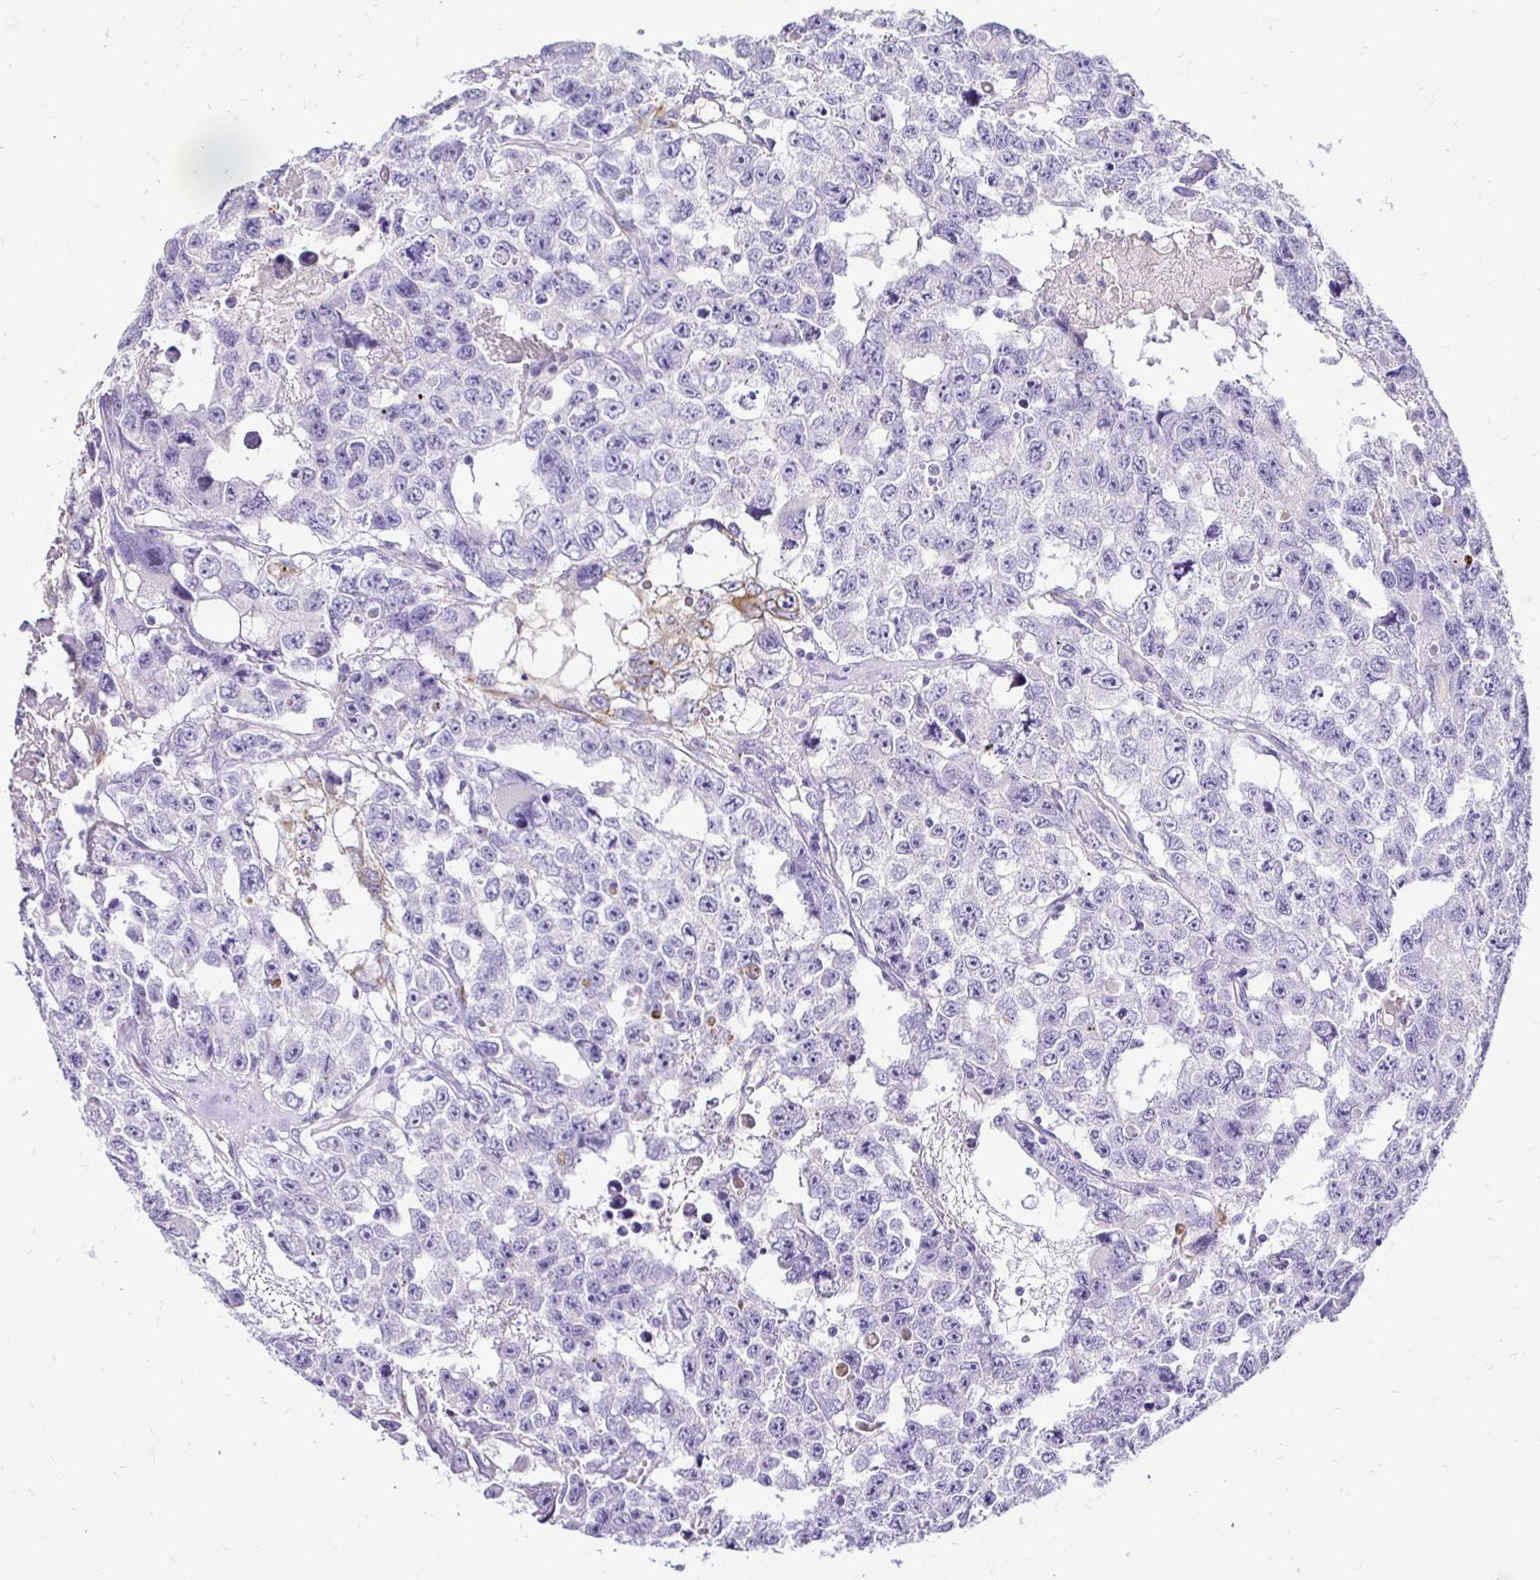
{"staining": {"intensity": "negative", "quantity": "none", "location": "none"}, "tissue": "testis cancer", "cell_type": "Tumor cells", "image_type": "cancer", "snomed": [{"axis": "morphology", "description": "Seminoma, NOS"}, {"axis": "topography", "description": "Testis"}], "caption": "The image demonstrates no staining of tumor cells in testis cancer.", "gene": "TAF1D", "patient": {"sex": "male", "age": 26}}